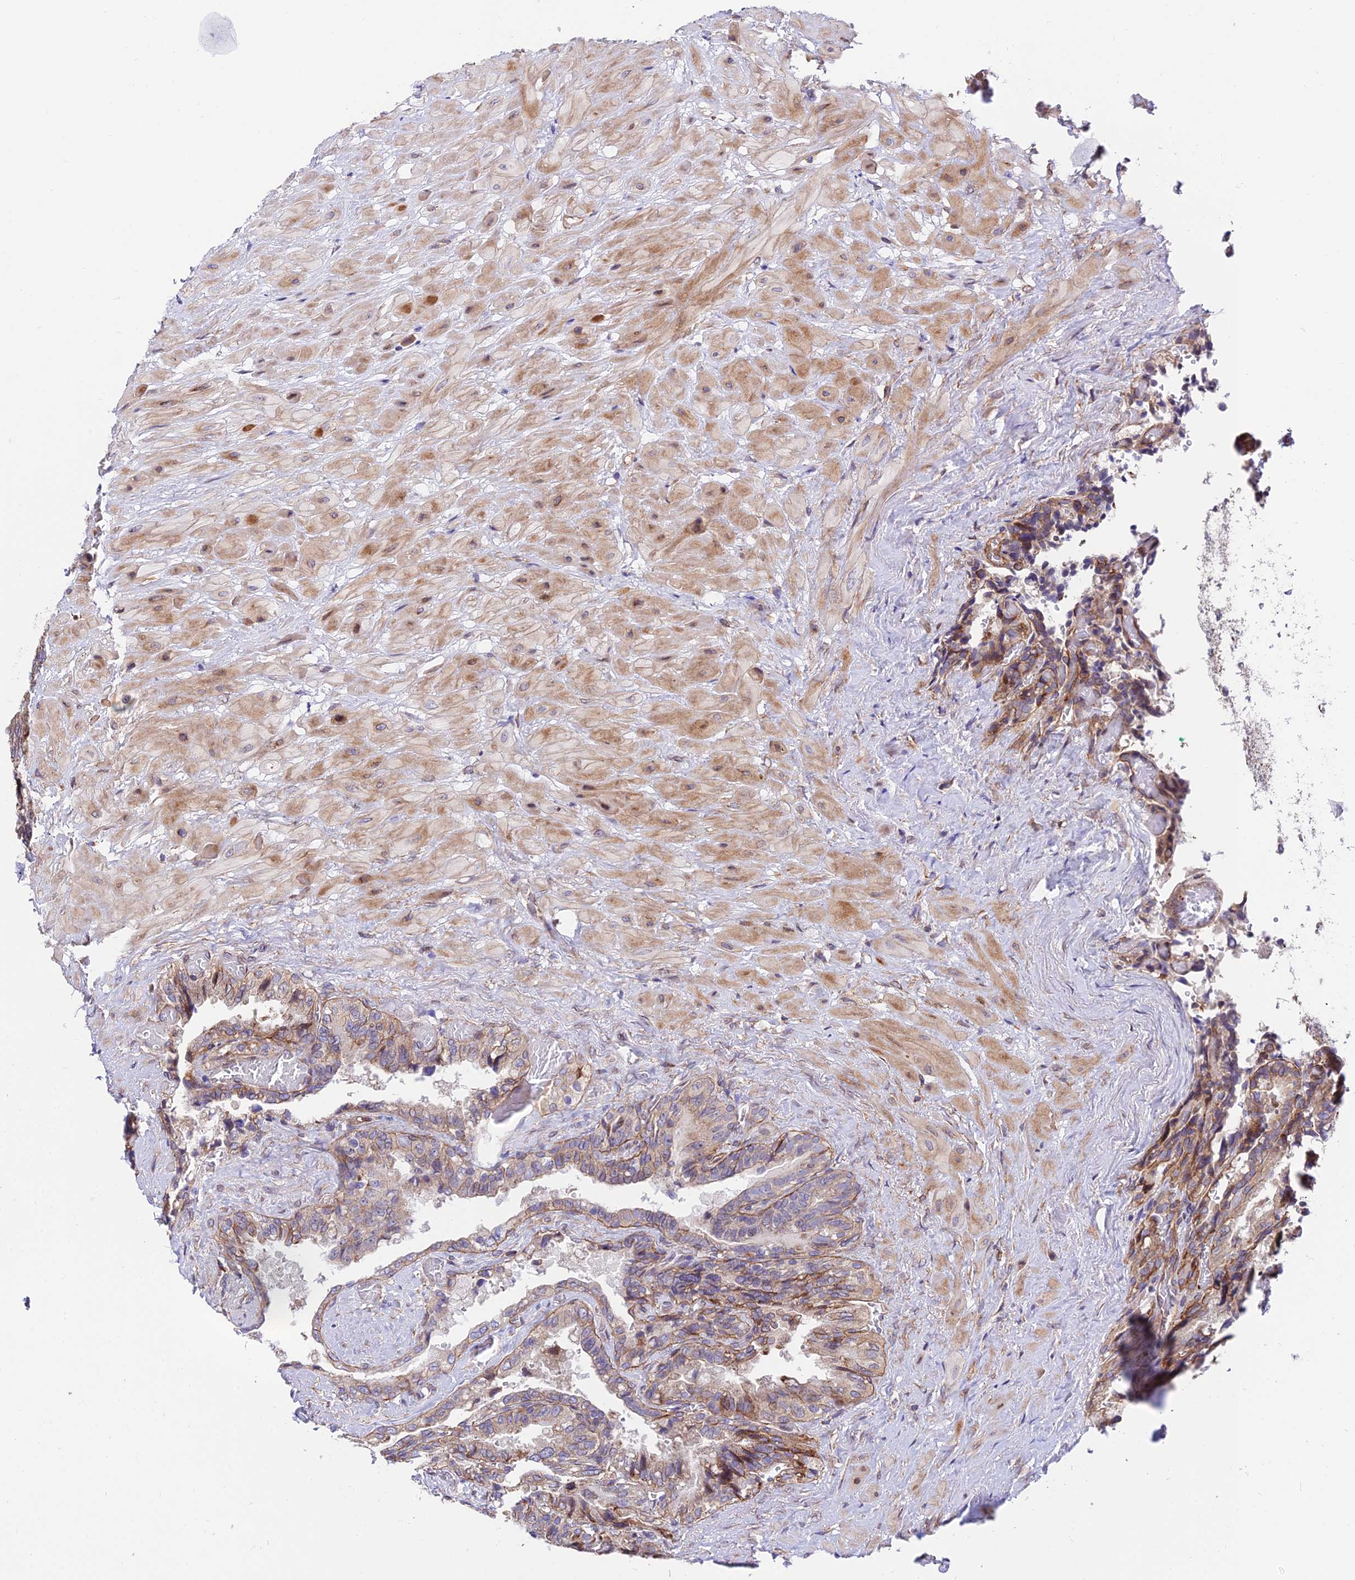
{"staining": {"intensity": "moderate", "quantity": "25%-75%", "location": "cytoplasmic/membranous"}, "tissue": "seminal vesicle", "cell_type": "Glandular cells", "image_type": "normal", "snomed": [{"axis": "morphology", "description": "Normal tissue, NOS"}, {"axis": "topography", "description": "Seminal veicle"}, {"axis": "topography", "description": "Peripheral nerve tissue"}], "caption": "Normal seminal vesicle exhibits moderate cytoplasmic/membranous positivity in approximately 25%-75% of glandular cells (DAB (3,3'-diaminobenzidine) = brown stain, brightfield microscopy at high magnification)..", "gene": "EXOC3L4", "patient": {"sex": "male", "age": 60}}